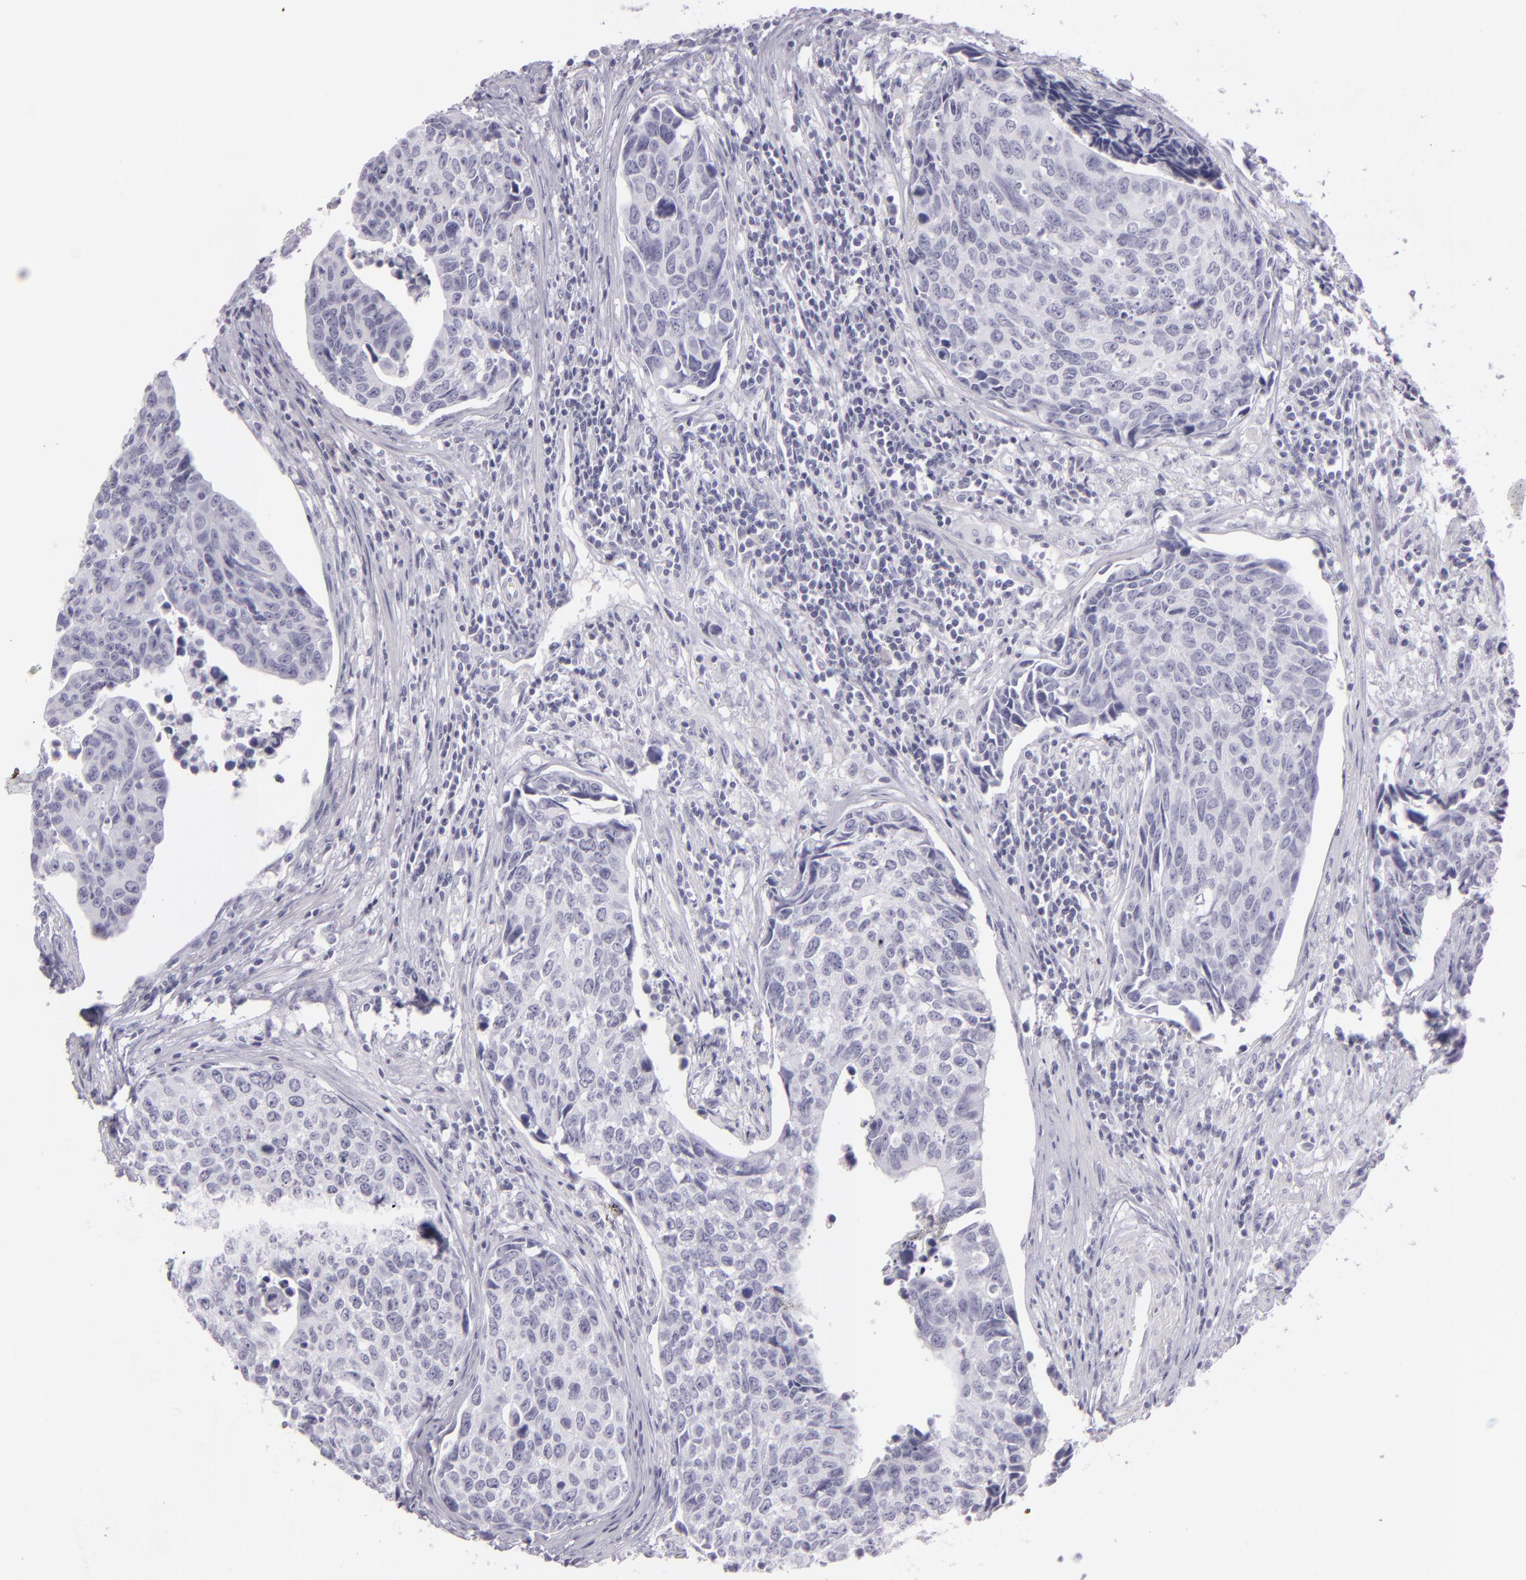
{"staining": {"intensity": "negative", "quantity": "none", "location": "none"}, "tissue": "urothelial cancer", "cell_type": "Tumor cells", "image_type": "cancer", "snomed": [{"axis": "morphology", "description": "Urothelial carcinoma, High grade"}, {"axis": "topography", "description": "Urinary bladder"}], "caption": "This micrograph is of urothelial carcinoma (high-grade) stained with immunohistochemistry (IHC) to label a protein in brown with the nuclei are counter-stained blue. There is no staining in tumor cells.", "gene": "MCM3", "patient": {"sex": "male", "age": 81}}